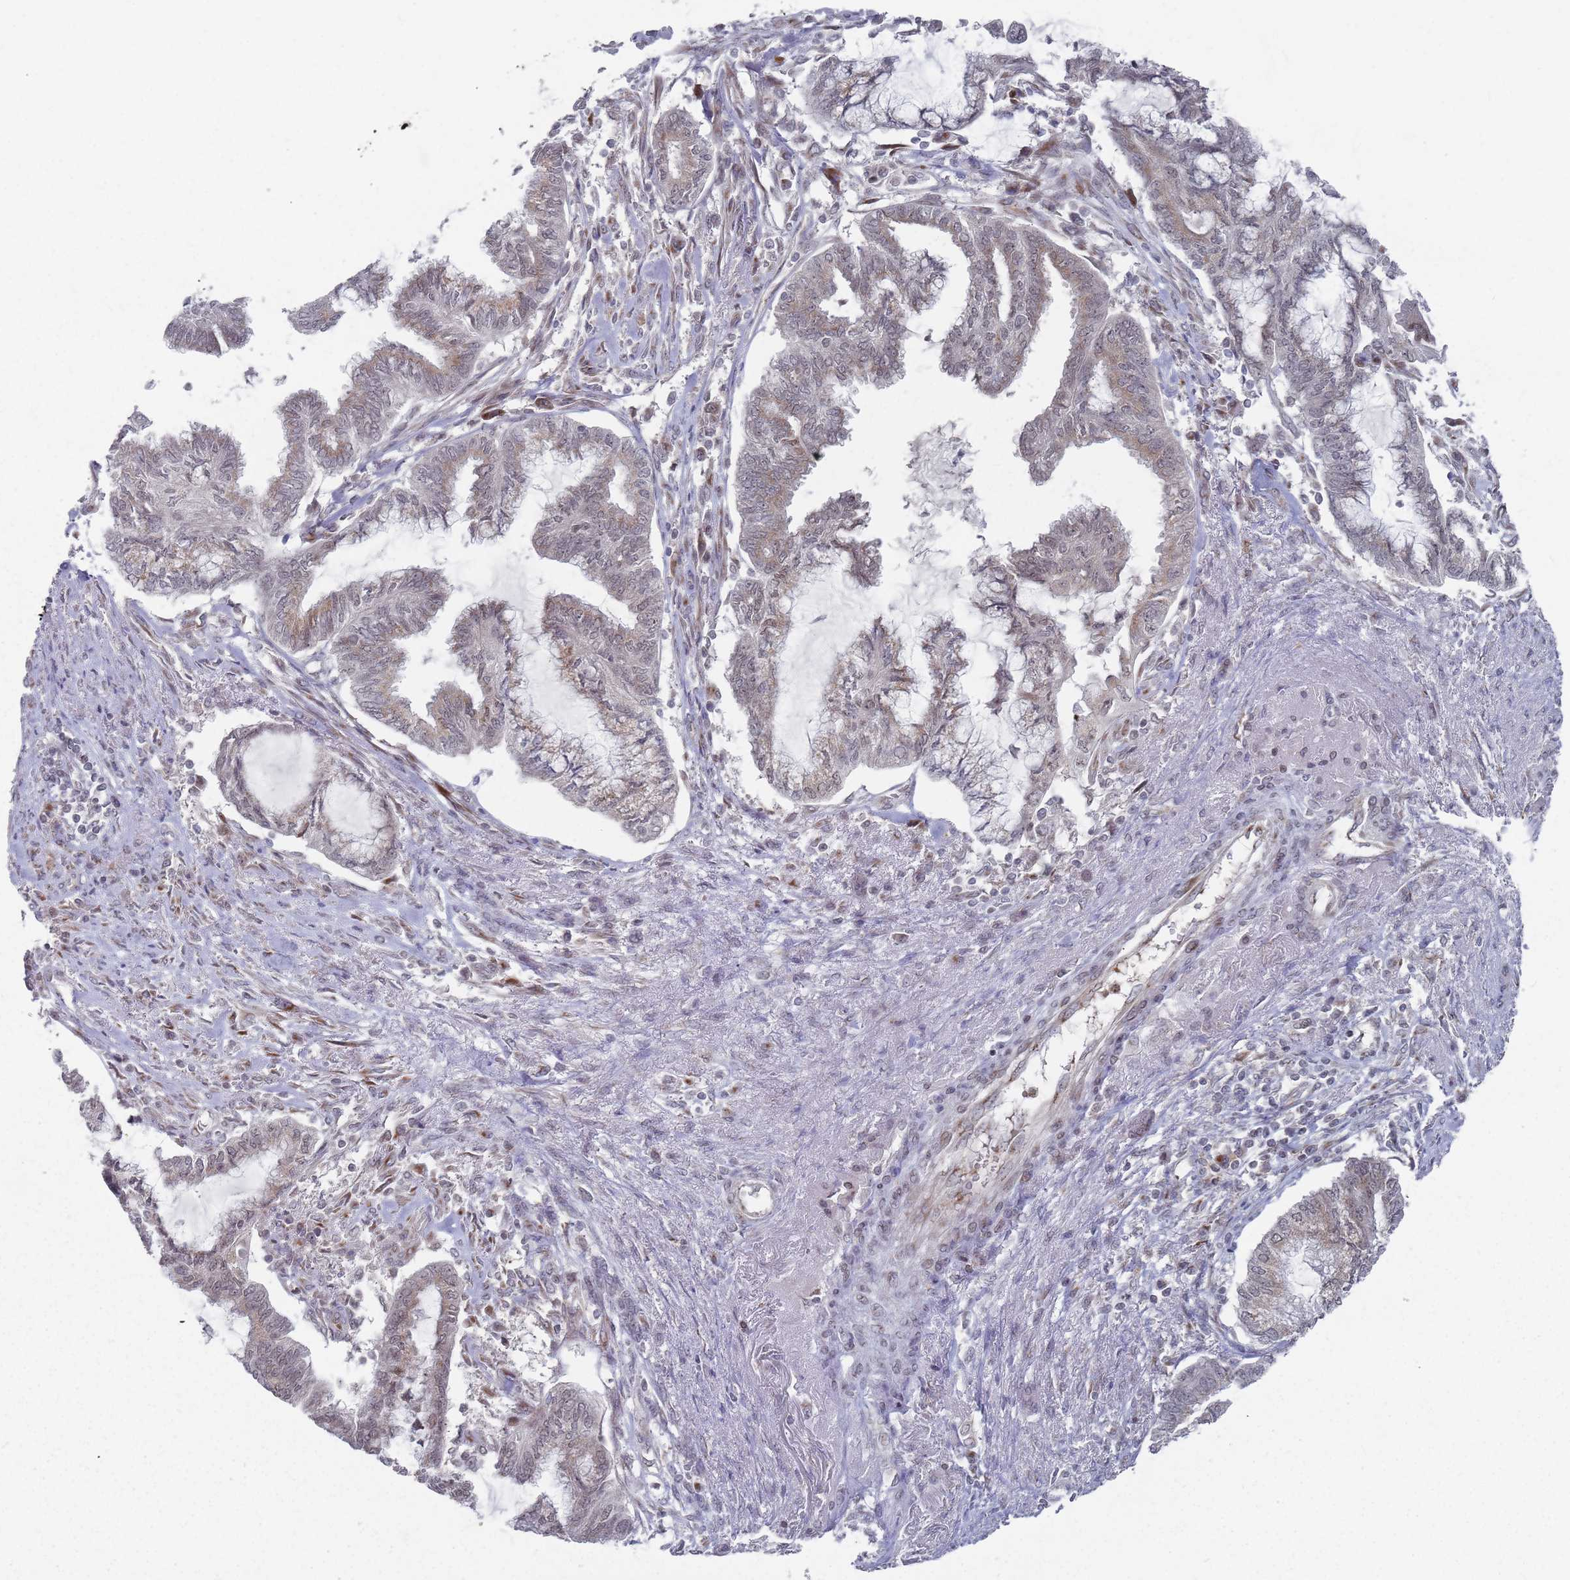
{"staining": {"intensity": "weak", "quantity": "25%-75%", "location": "cytoplasmic/membranous"}, "tissue": "endometrial cancer", "cell_type": "Tumor cells", "image_type": "cancer", "snomed": [{"axis": "morphology", "description": "Adenocarcinoma, NOS"}, {"axis": "topography", "description": "Endometrium"}], "caption": "A histopathology image of adenocarcinoma (endometrial) stained for a protein displays weak cytoplasmic/membranous brown staining in tumor cells.", "gene": "FMO4", "patient": {"sex": "female", "age": 86}}